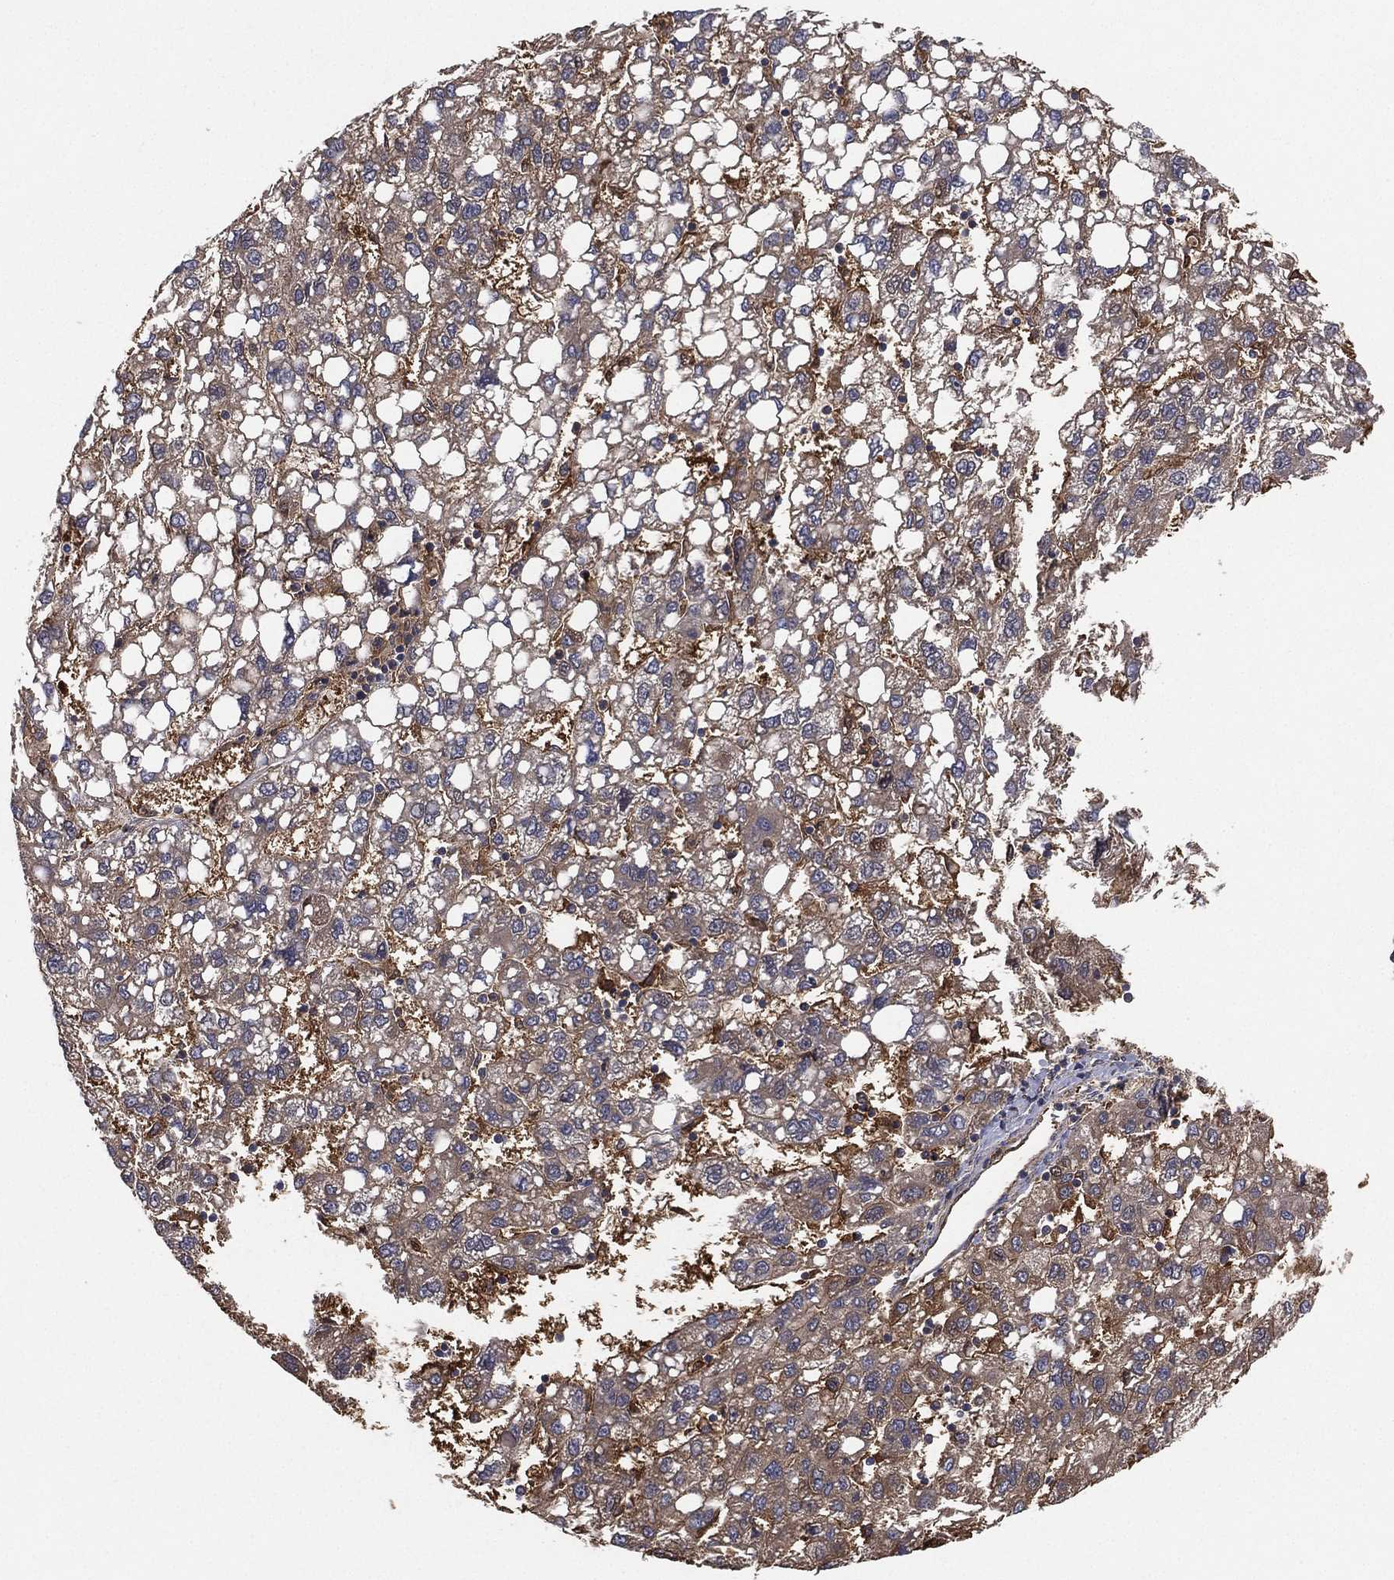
{"staining": {"intensity": "moderate", "quantity": "25%-75%", "location": "cytoplasmic/membranous"}, "tissue": "liver cancer", "cell_type": "Tumor cells", "image_type": "cancer", "snomed": [{"axis": "morphology", "description": "Carcinoma, Hepatocellular, NOS"}, {"axis": "topography", "description": "Liver"}], "caption": "Human hepatocellular carcinoma (liver) stained with a brown dye exhibits moderate cytoplasmic/membranous positive positivity in about 25%-75% of tumor cells.", "gene": "PSMG4", "patient": {"sex": "female", "age": 82}}